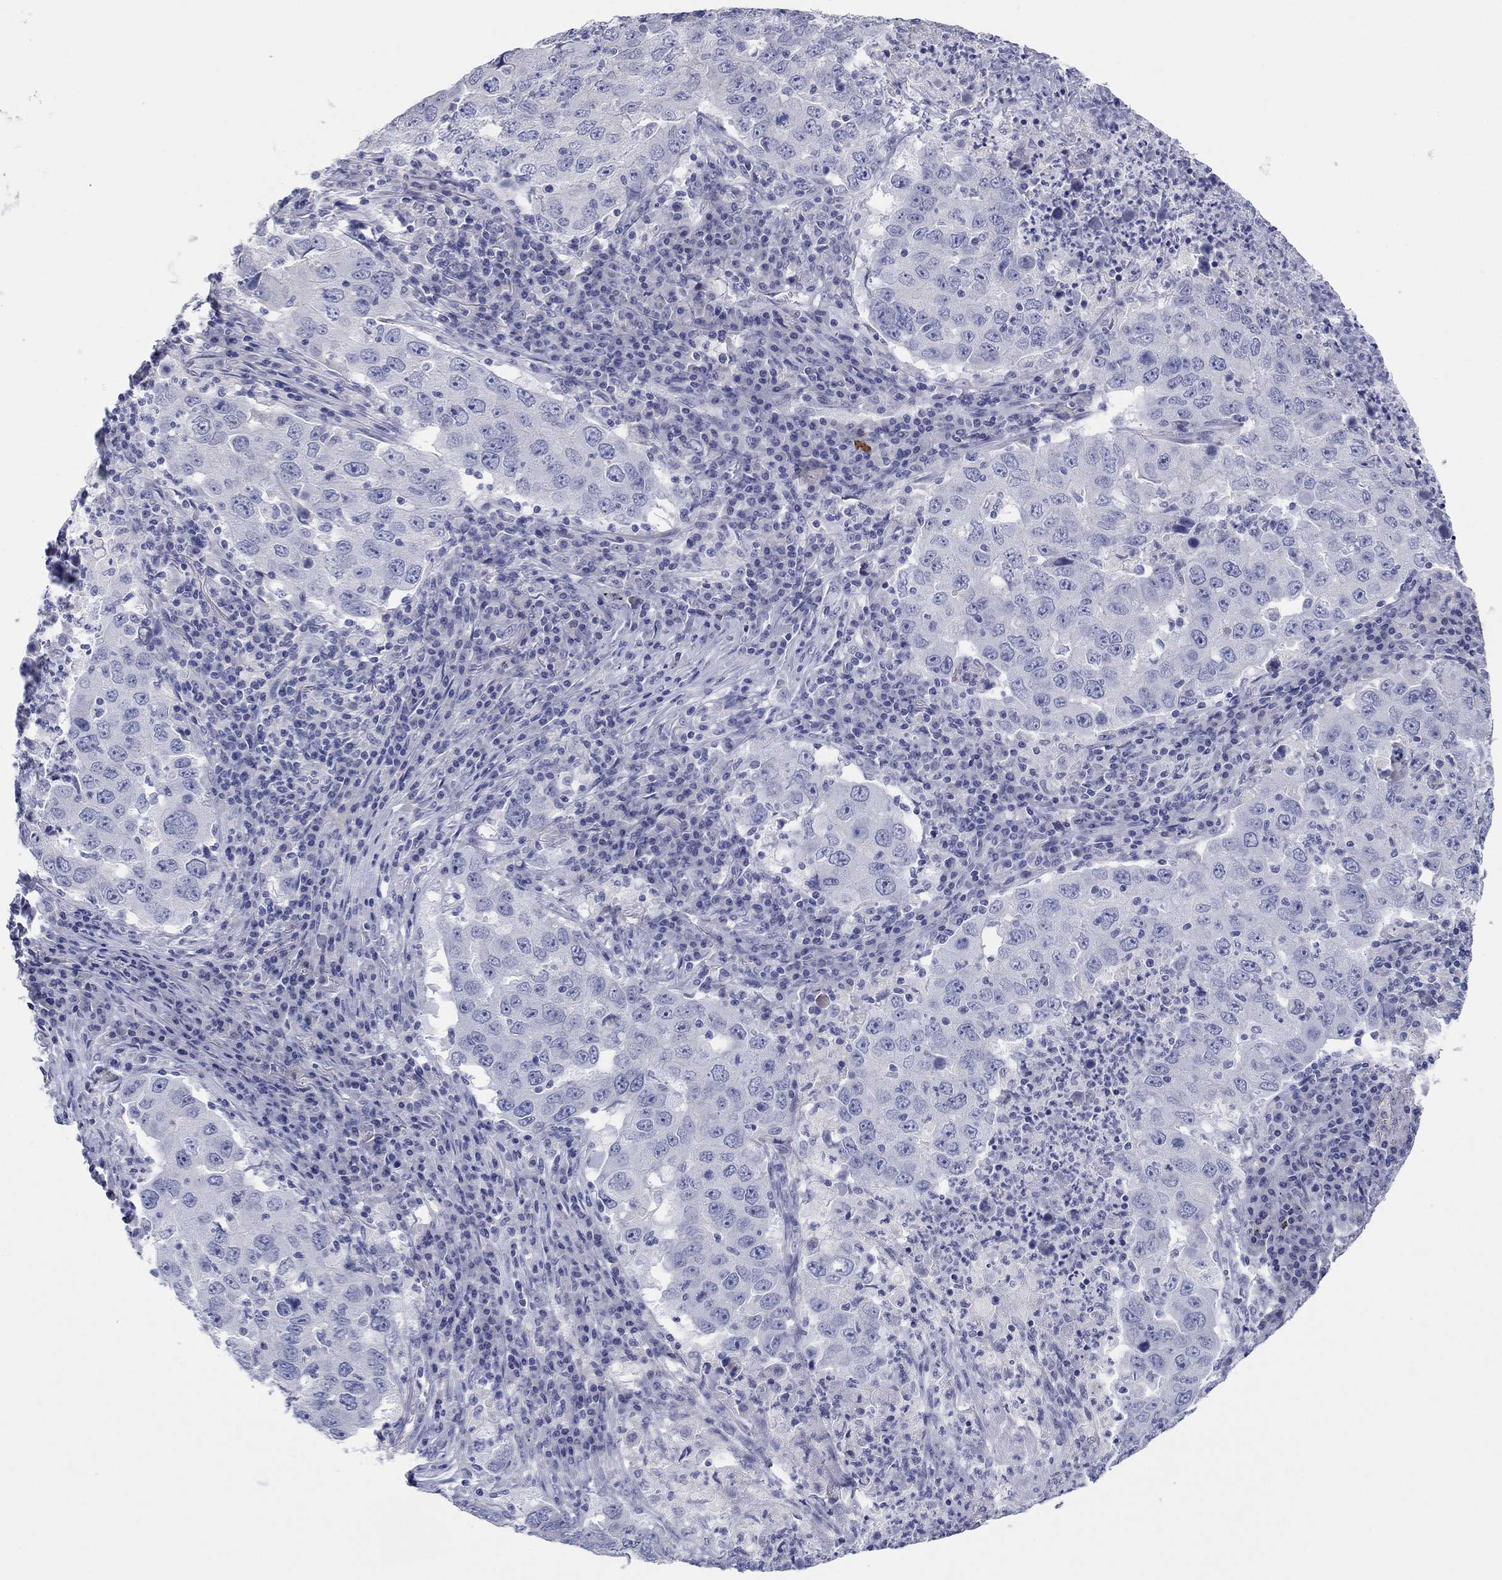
{"staining": {"intensity": "negative", "quantity": "none", "location": "none"}, "tissue": "lung cancer", "cell_type": "Tumor cells", "image_type": "cancer", "snomed": [{"axis": "morphology", "description": "Adenocarcinoma, NOS"}, {"axis": "topography", "description": "Lung"}], "caption": "Lung adenocarcinoma was stained to show a protein in brown. There is no significant expression in tumor cells.", "gene": "LRRC4C", "patient": {"sex": "male", "age": 73}}